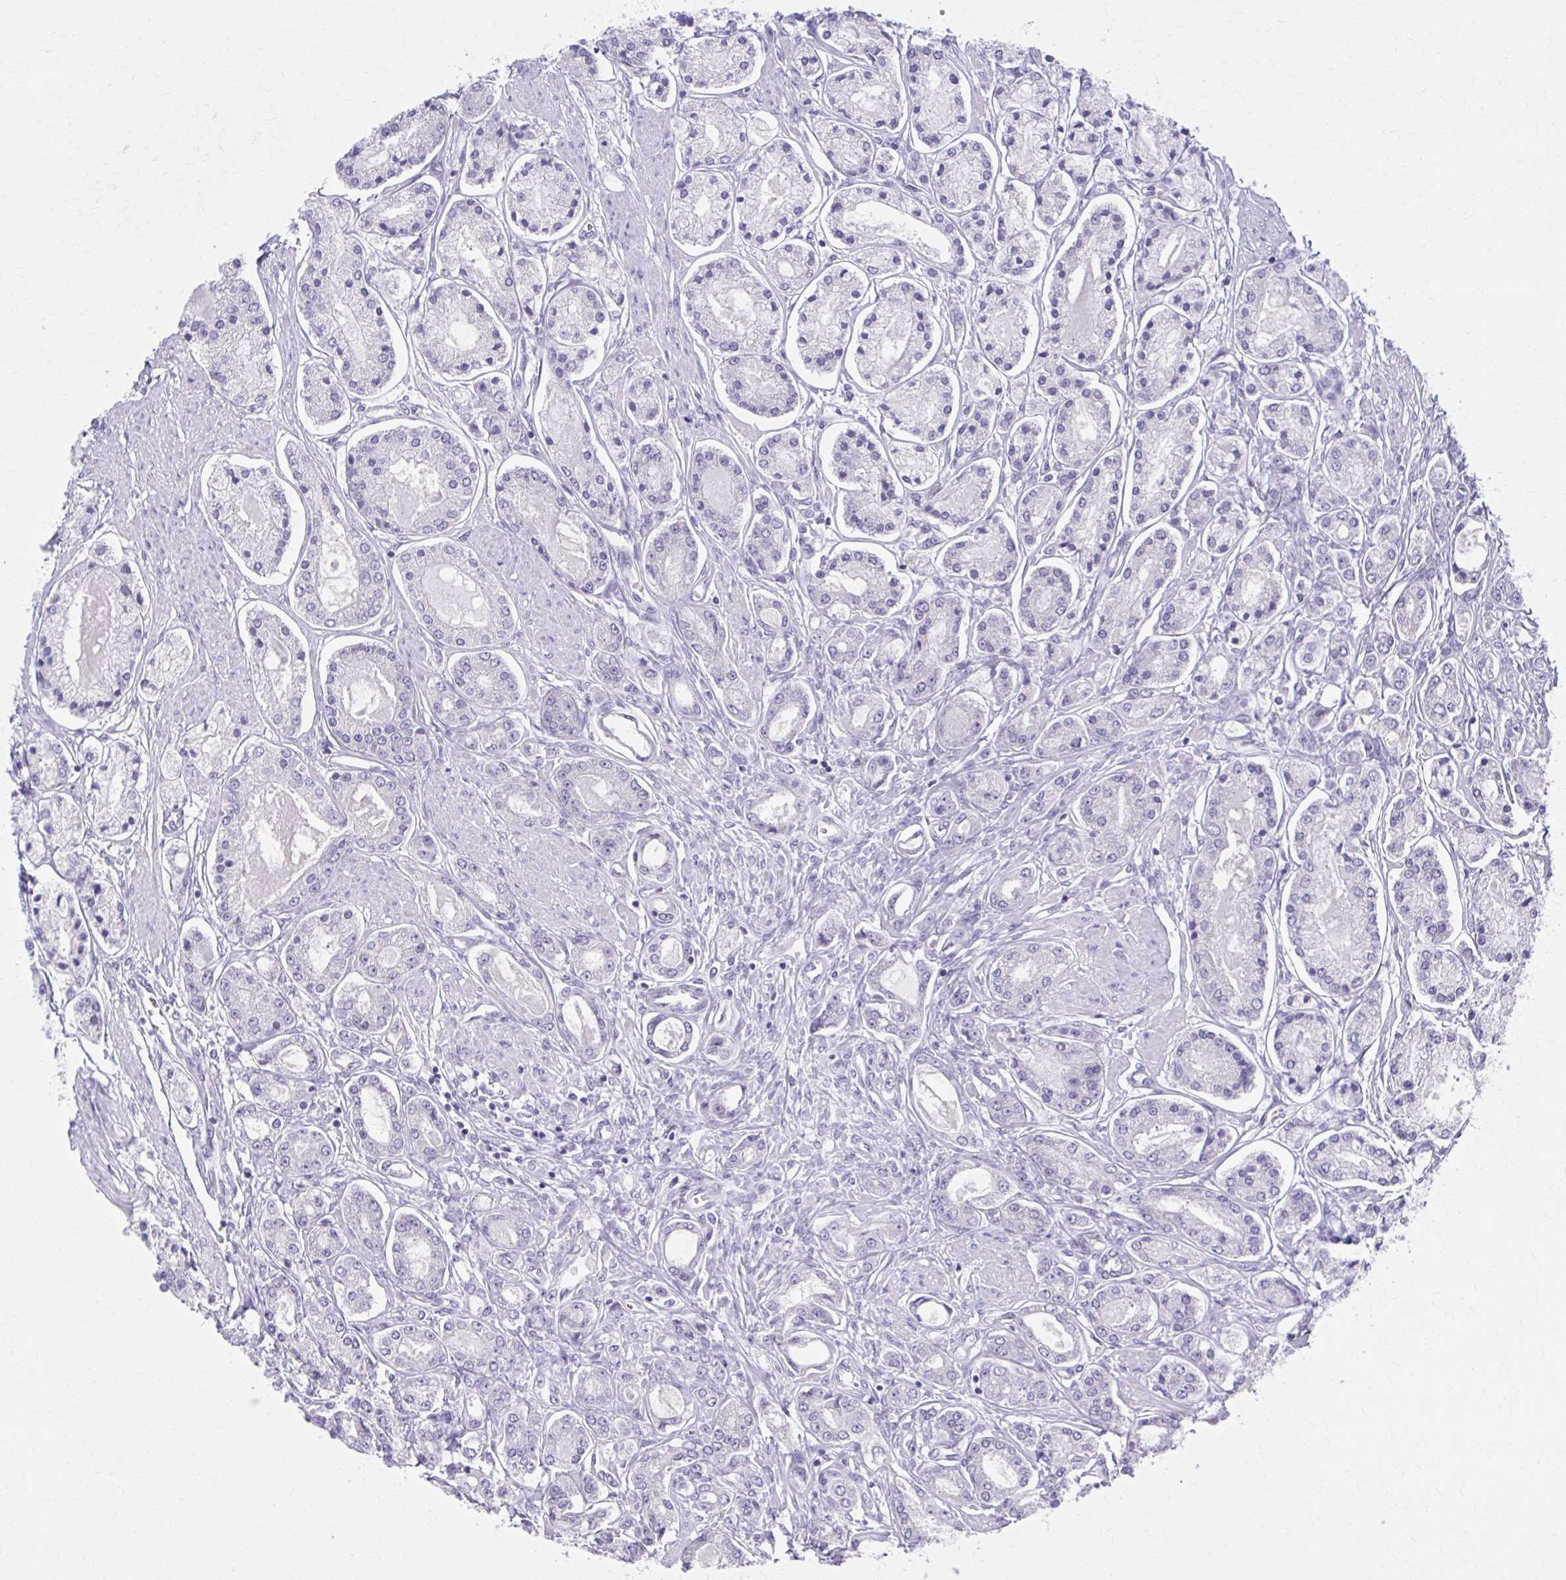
{"staining": {"intensity": "negative", "quantity": "none", "location": "none"}, "tissue": "prostate cancer", "cell_type": "Tumor cells", "image_type": "cancer", "snomed": [{"axis": "morphology", "description": "Adenocarcinoma, High grade"}, {"axis": "topography", "description": "Prostate"}], "caption": "DAB (3,3'-diaminobenzidine) immunohistochemical staining of human high-grade adenocarcinoma (prostate) demonstrates no significant positivity in tumor cells.", "gene": "CCDC105", "patient": {"sex": "male", "age": 66}}